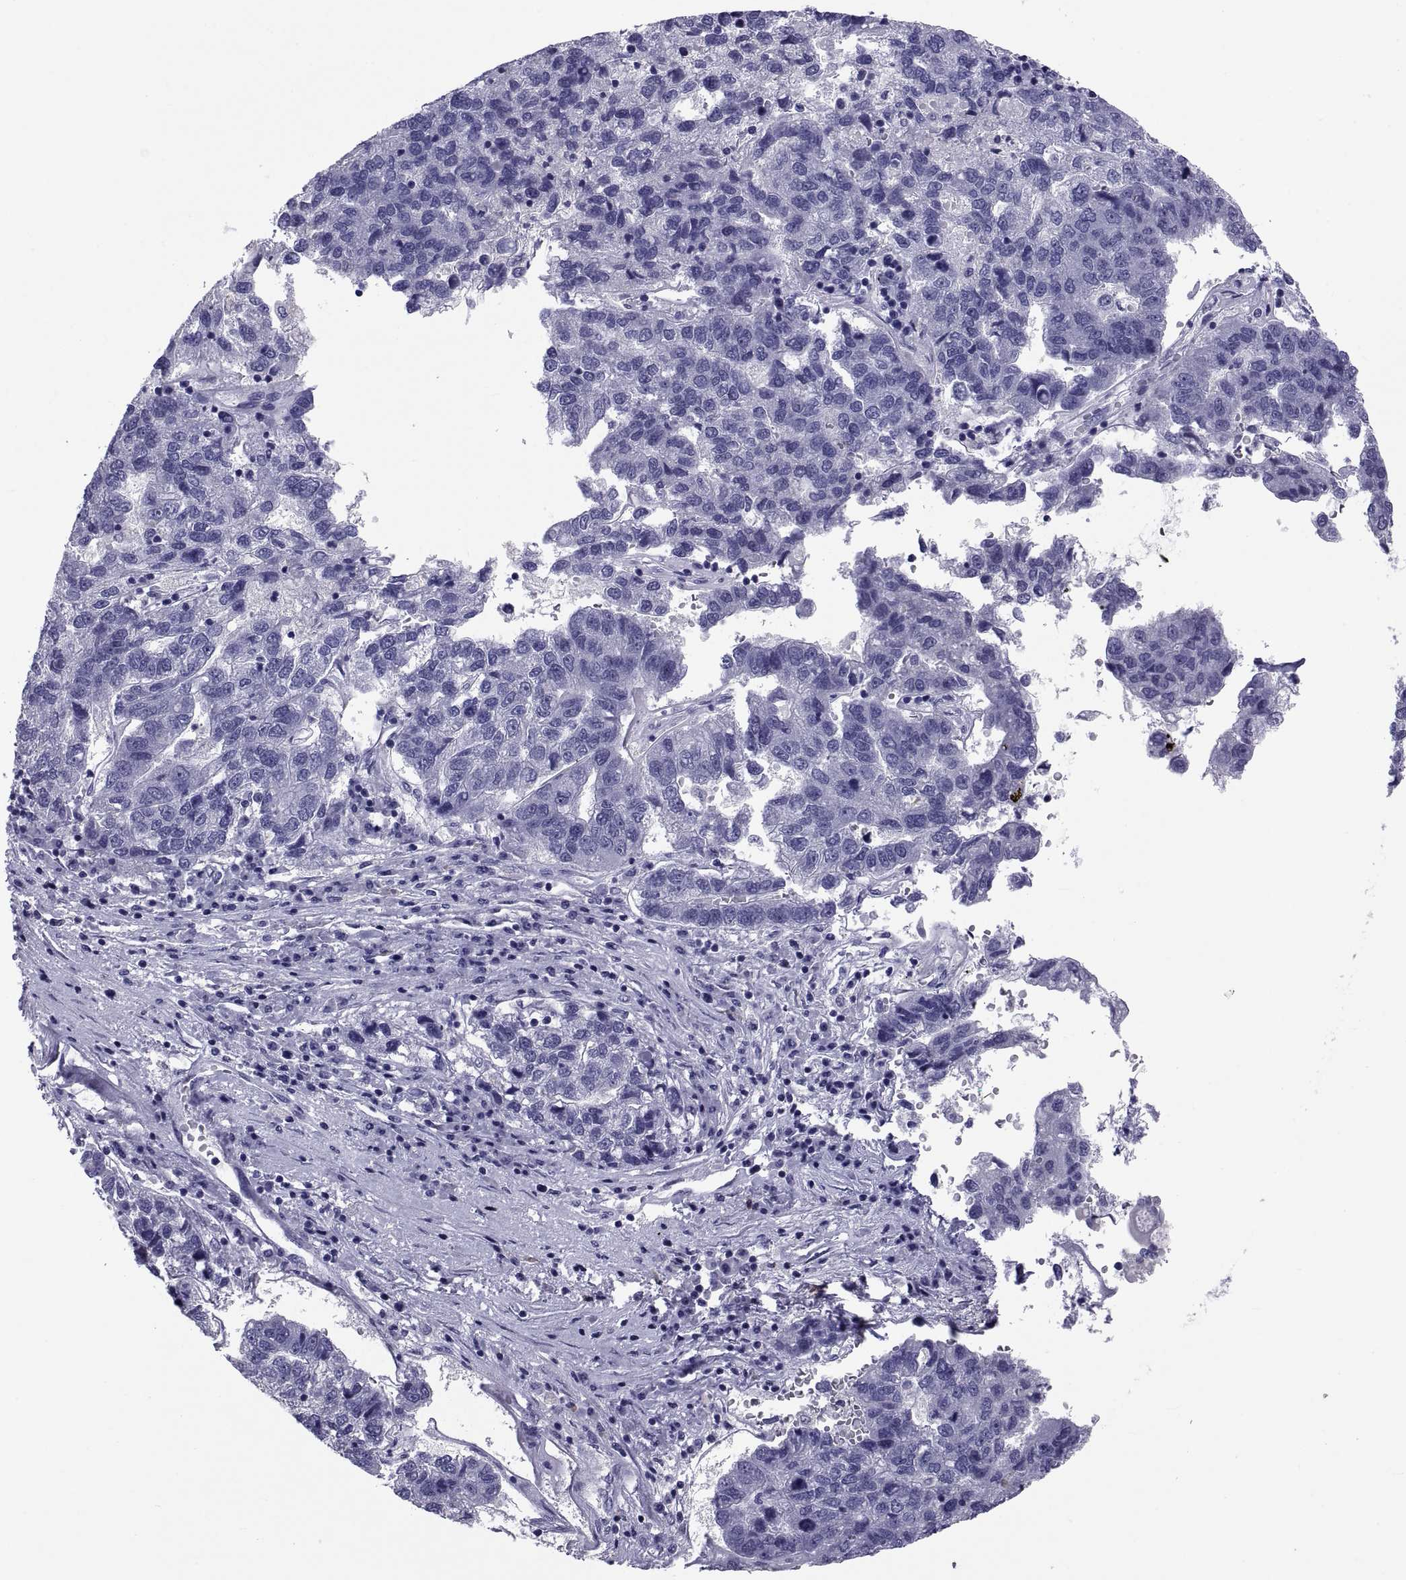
{"staining": {"intensity": "negative", "quantity": "none", "location": "none"}, "tissue": "pancreatic cancer", "cell_type": "Tumor cells", "image_type": "cancer", "snomed": [{"axis": "morphology", "description": "Adenocarcinoma, NOS"}, {"axis": "topography", "description": "Pancreas"}], "caption": "High power microscopy image of an IHC histopathology image of pancreatic cancer (adenocarcinoma), revealing no significant staining in tumor cells. (IHC, brightfield microscopy, high magnification).", "gene": "TGFBR3L", "patient": {"sex": "female", "age": 61}}